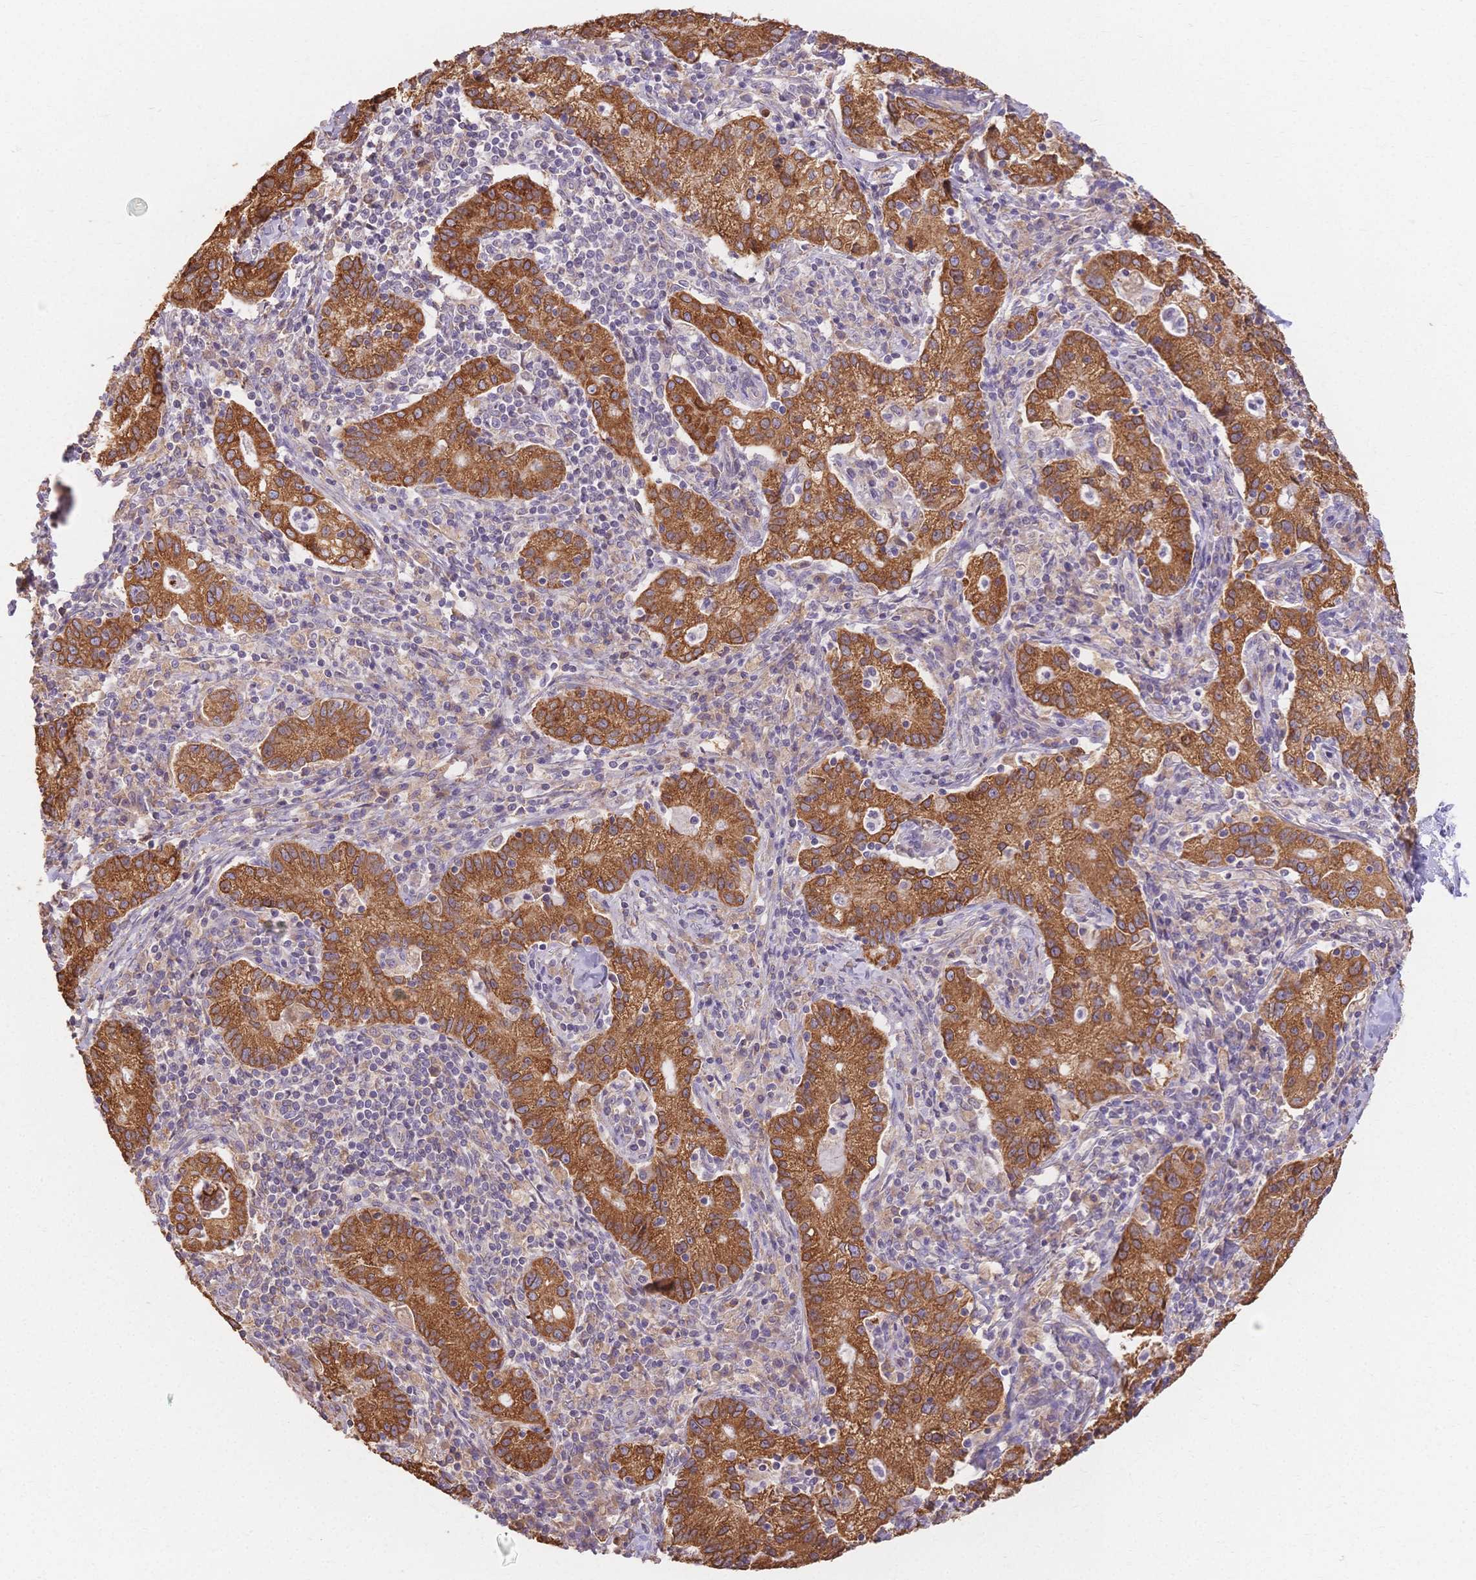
{"staining": {"intensity": "moderate", "quantity": ">75%", "location": "cytoplasmic/membranous"}, "tissue": "cervical cancer", "cell_type": "Tumor cells", "image_type": "cancer", "snomed": [{"axis": "morphology", "description": "Normal tissue, NOS"}, {"axis": "morphology", "description": "Adenocarcinoma, NOS"}, {"axis": "topography", "description": "Cervix"}], "caption": "Immunohistochemistry (DAB (3,3'-diaminobenzidine)) staining of human cervical adenocarcinoma shows moderate cytoplasmic/membranous protein expression in about >75% of tumor cells.", "gene": "HS3ST5", "patient": {"sex": "female", "age": 44}}